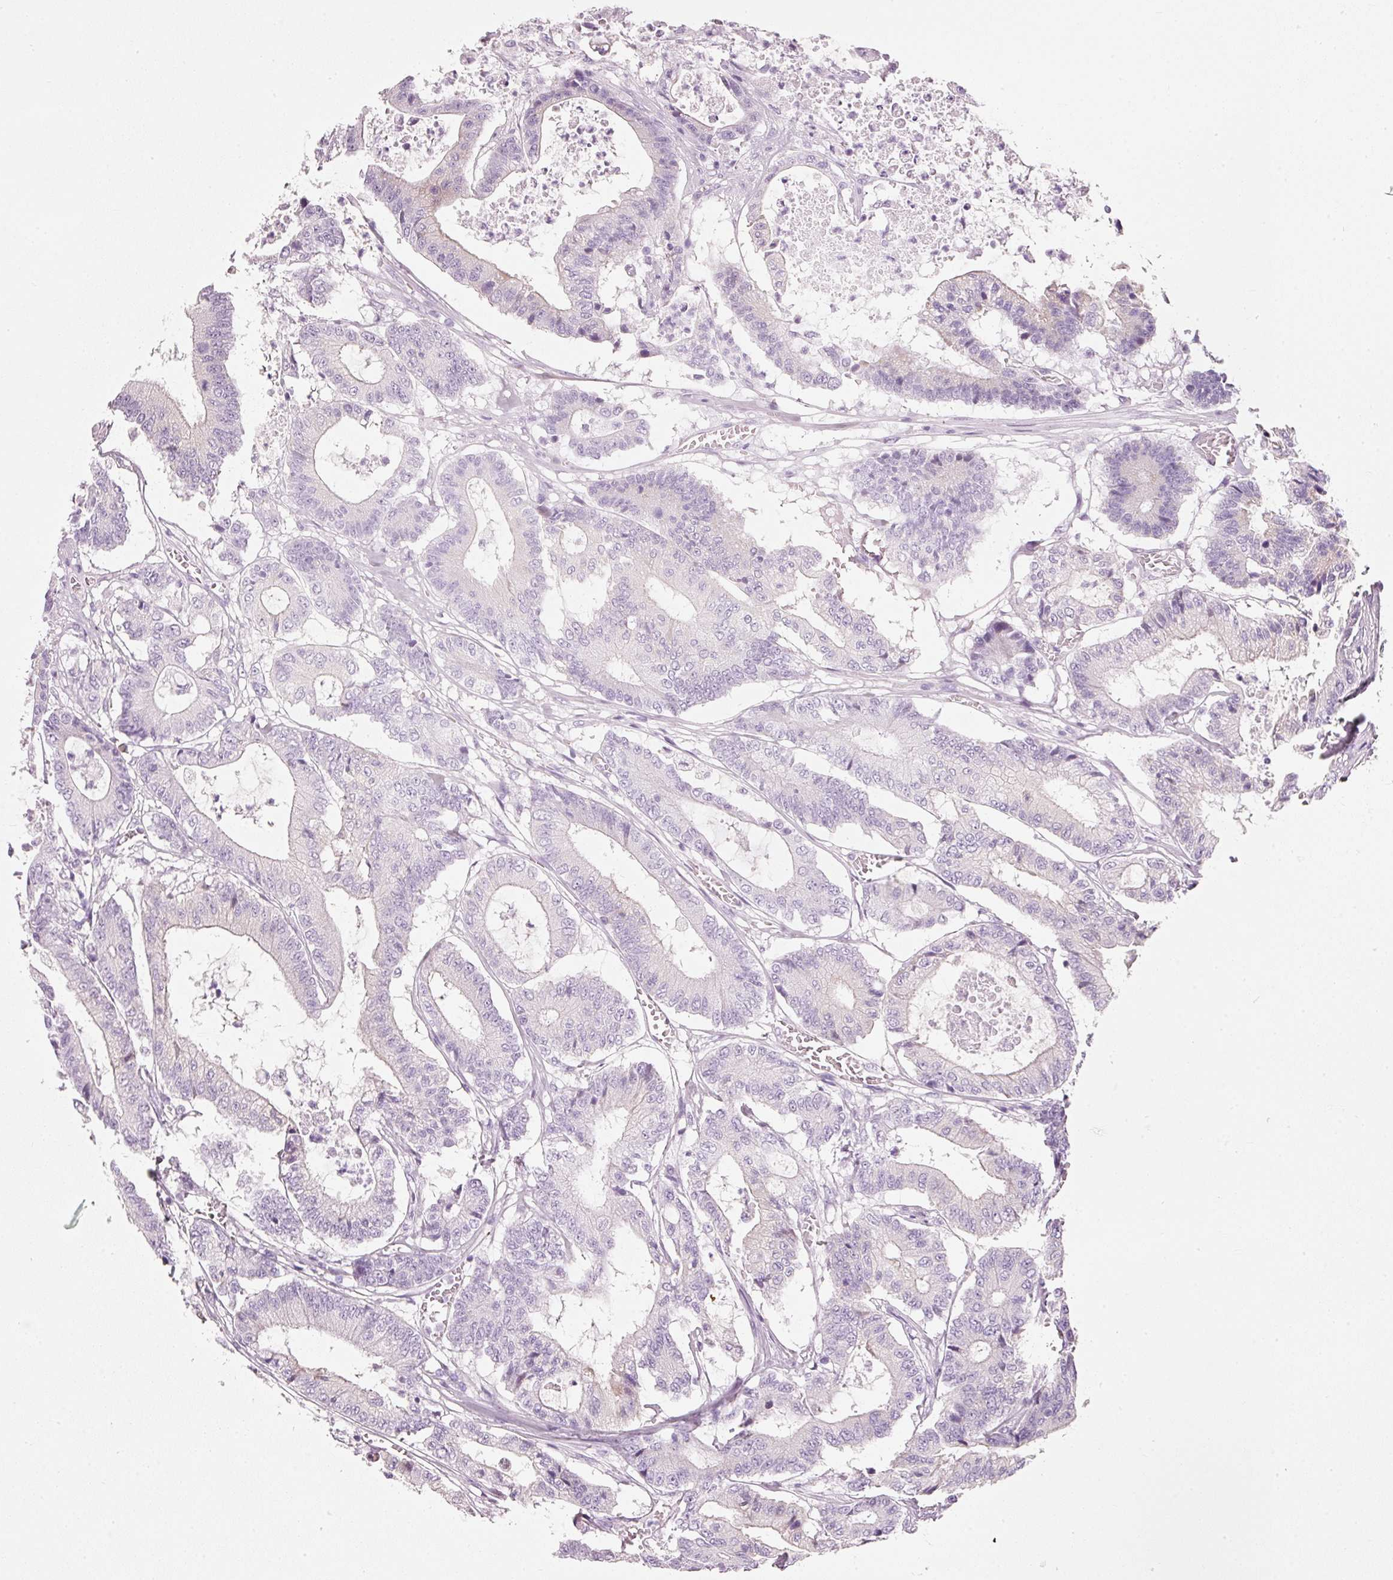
{"staining": {"intensity": "negative", "quantity": "none", "location": "none"}, "tissue": "colorectal cancer", "cell_type": "Tumor cells", "image_type": "cancer", "snomed": [{"axis": "morphology", "description": "Adenocarcinoma, NOS"}, {"axis": "topography", "description": "Colon"}], "caption": "A photomicrograph of human colorectal cancer (adenocarcinoma) is negative for staining in tumor cells. (DAB IHC with hematoxylin counter stain).", "gene": "PDXDC1", "patient": {"sex": "female", "age": 84}}